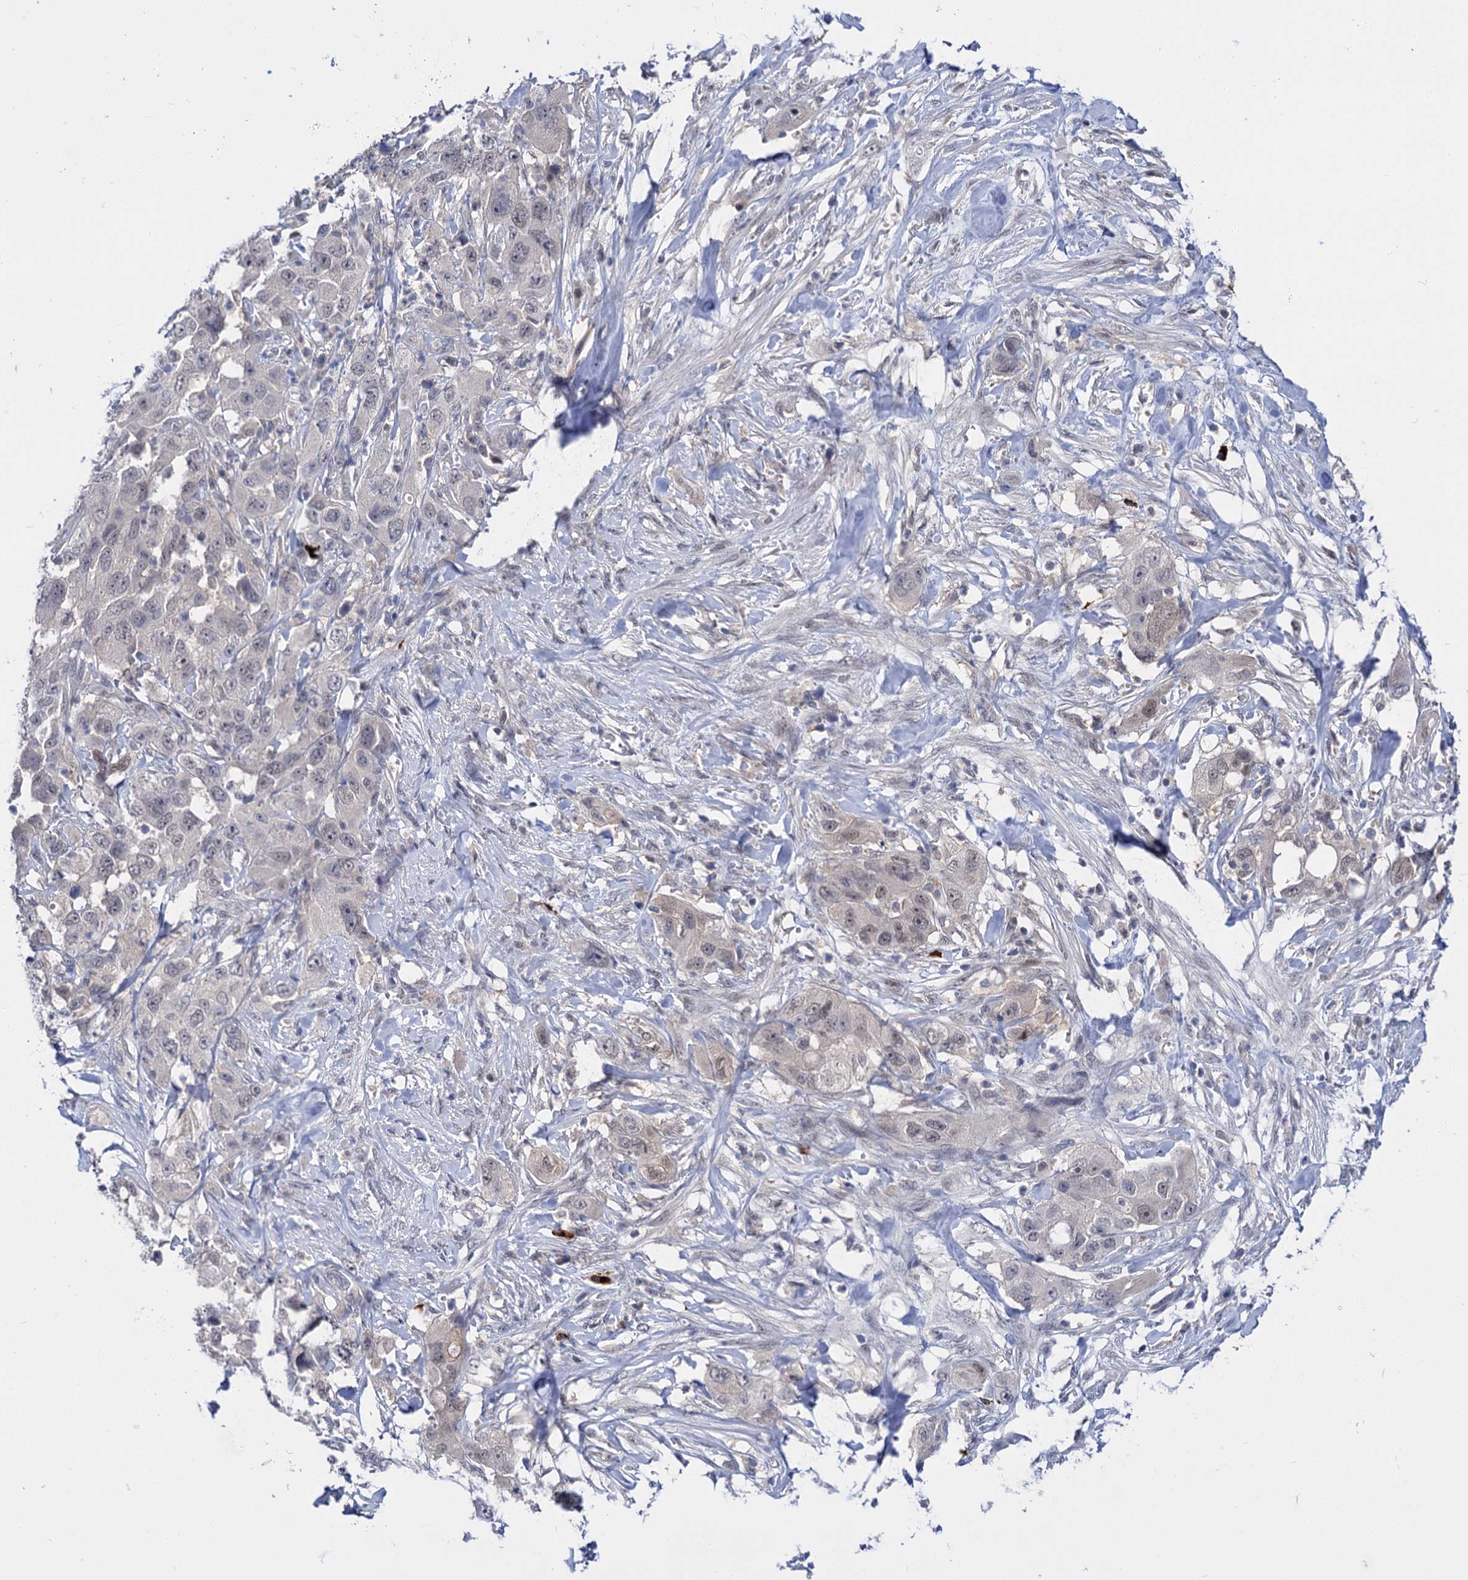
{"staining": {"intensity": "weak", "quantity": "<25%", "location": "nuclear"}, "tissue": "pancreatic cancer", "cell_type": "Tumor cells", "image_type": "cancer", "snomed": [{"axis": "morphology", "description": "Adenocarcinoma, NOS"}, {"axis": "topography", "description": "Pancreas"}], "caption": "Immunohistochemical staining of human adenocarcinoma (pancreatic) exhibits no significant expression in tumor cells.", "gene": "NEK10", "patient": {"sex": "female", "age": 78}}